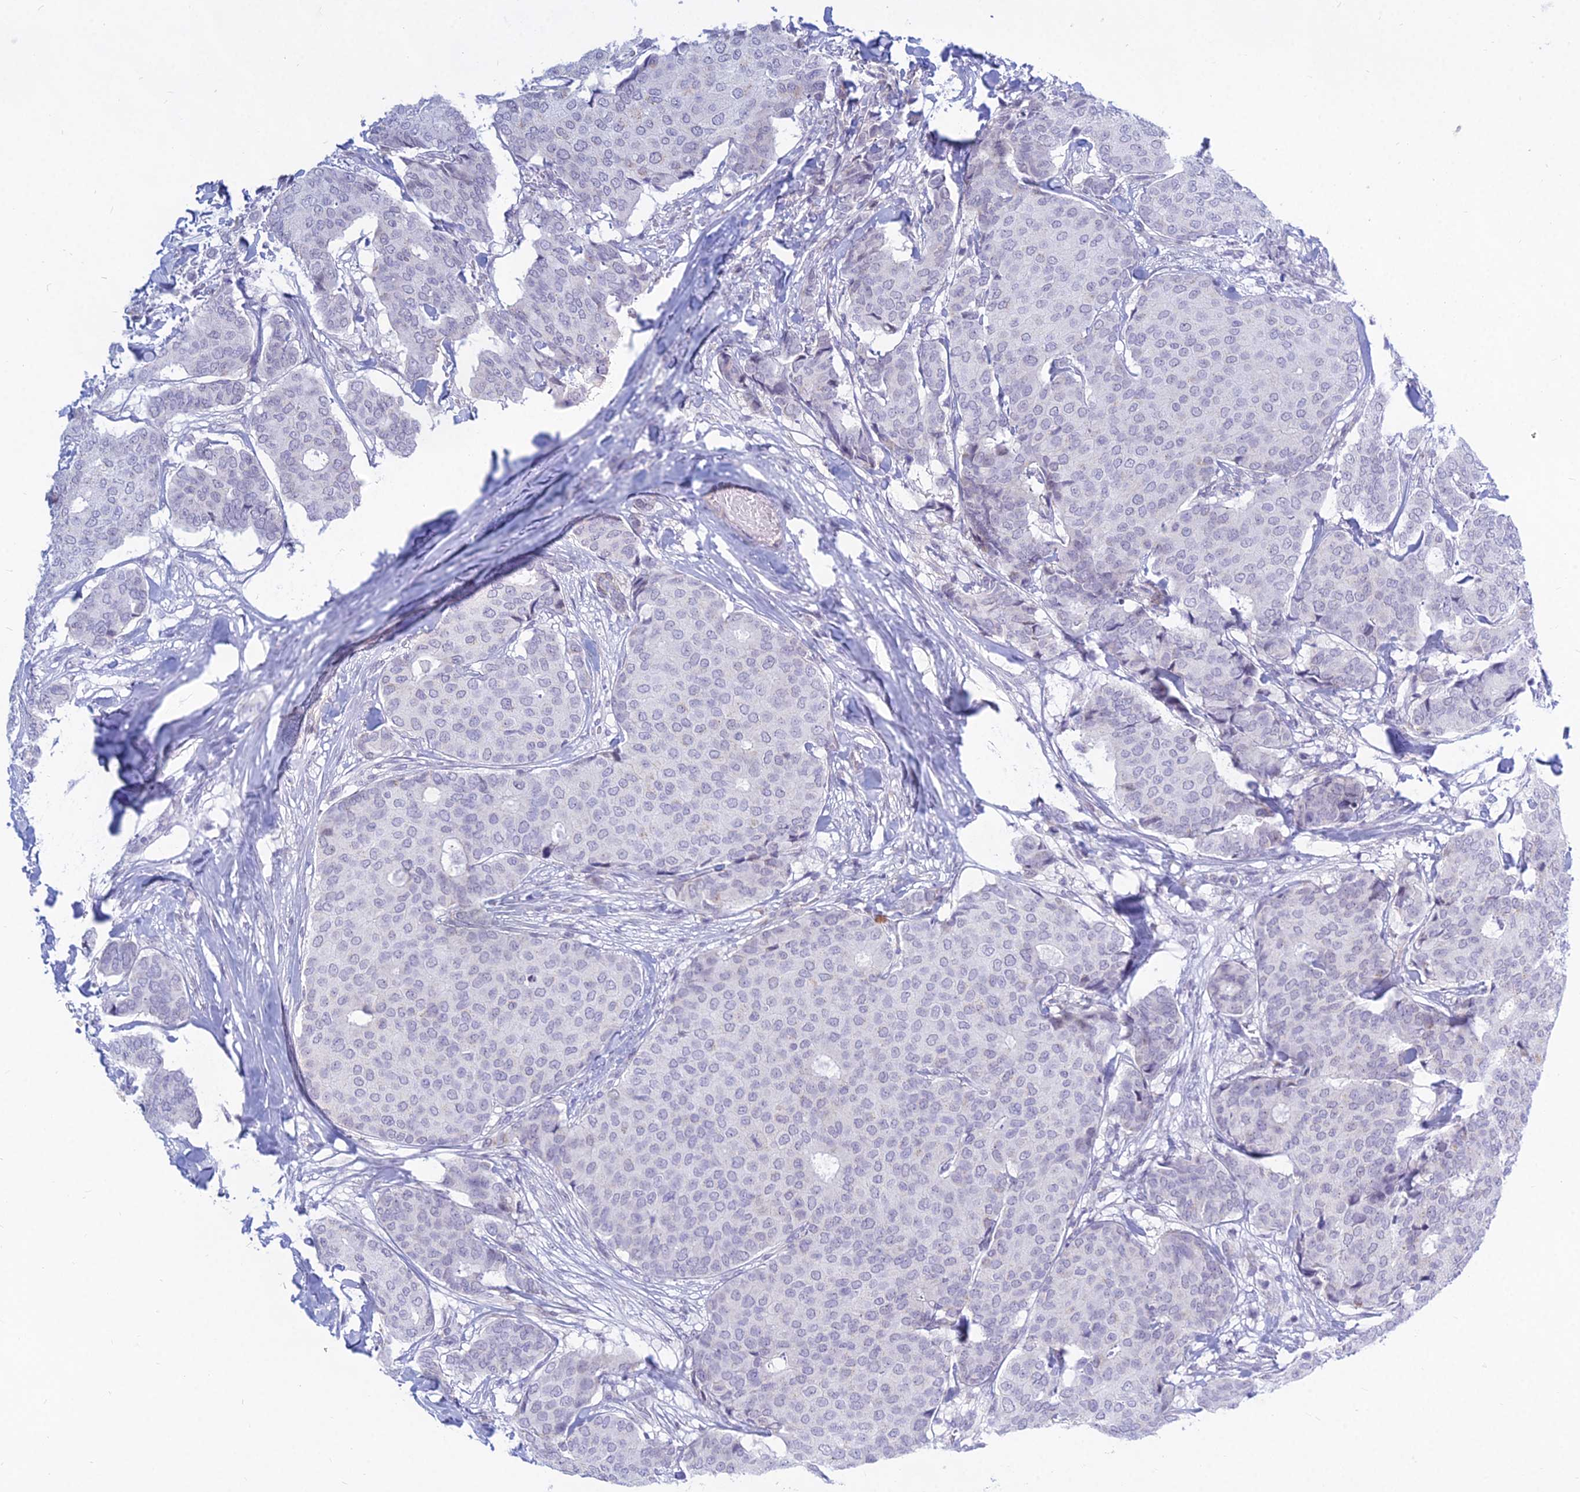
{"staining": {"intensity": "negative", "quantity": "none", "location": "none"}, "tissue": "breast cancer", "cell_type": "Tumor cells", "image_type": "cancer", "snomed": [{"axis": "morphology", "description": "Duct carcinoma"}, {"axis": "topography", "description": "Breast"}], "caption": "DAB immunohistochemical staining of breast cancer shows no significant staining in tumor cells. Brightfield microscopy of IHC stained with DAB (brown) and hematoxylin (blue), captured at high magnification.", "gene": "KRR1", "patient": {"sex": "female", "age": 75}}